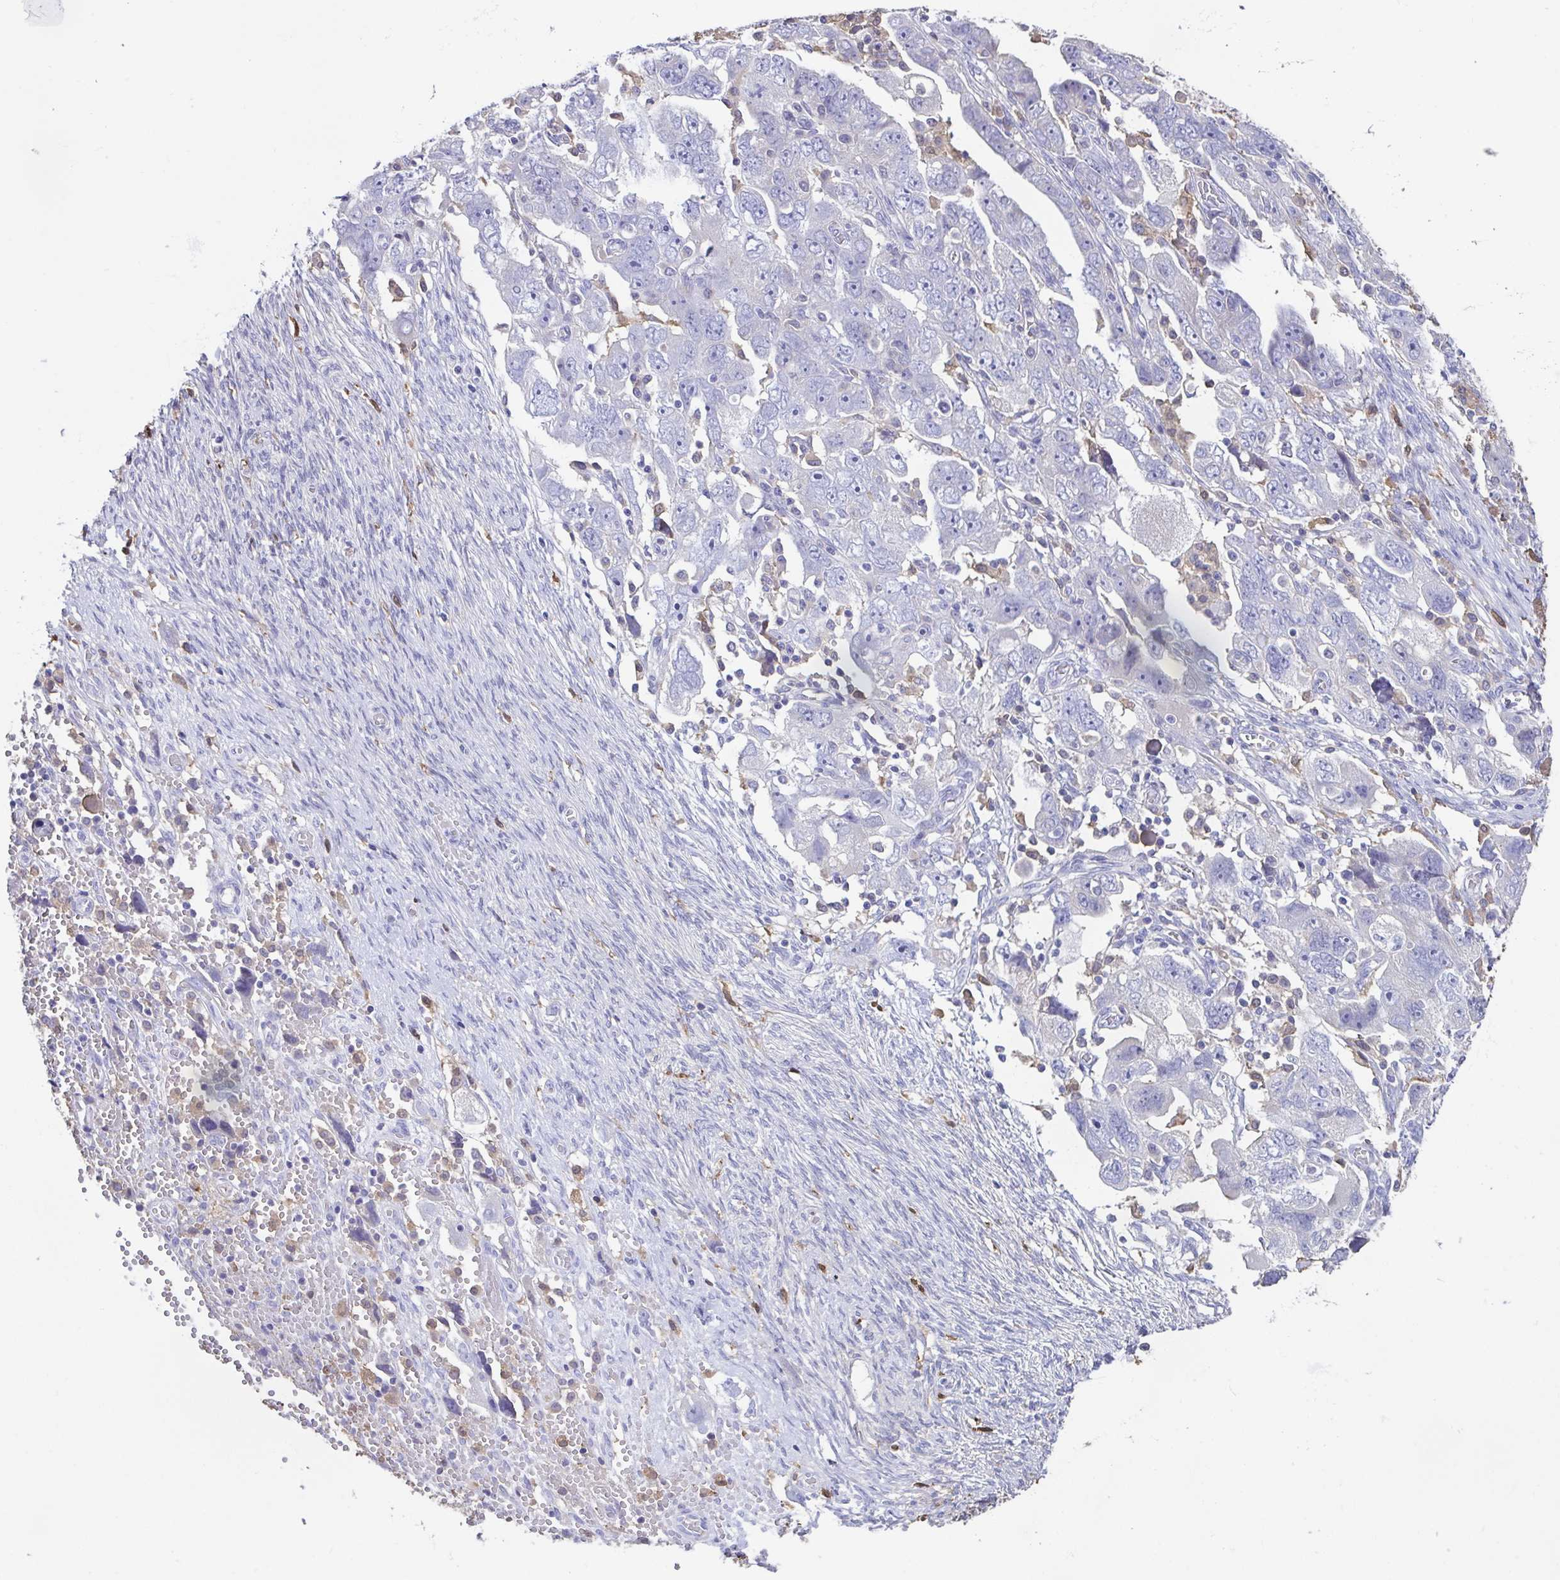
{"staining": {"intensity": "negative", "quantity": "none", "location": "none"}, "tissue": "ovarian cancer", "cell_type": "Tumor cells", "image_type": "cancer", "snomed": [{"axis": "morphology", "description": "Carcinoma, NOS"}, {"axis": "morphology", "description": "Cystadenocarcinoma, serous, NOS"}, {"axis": "topography", "description": "Ovary"}], "caption": "Tumor cells show no significant protein staining in serous cystadenocarcinoma (ovarian). The staining was performed using DAB (3,3'-diaminobenzidine) to visualize the protein expression in brown, while the nuclei were stained in blue with hematoxylin (Magnification: 20x).", "gene": "ANXA10", "patient": {"sex": "female", "age": 69}}